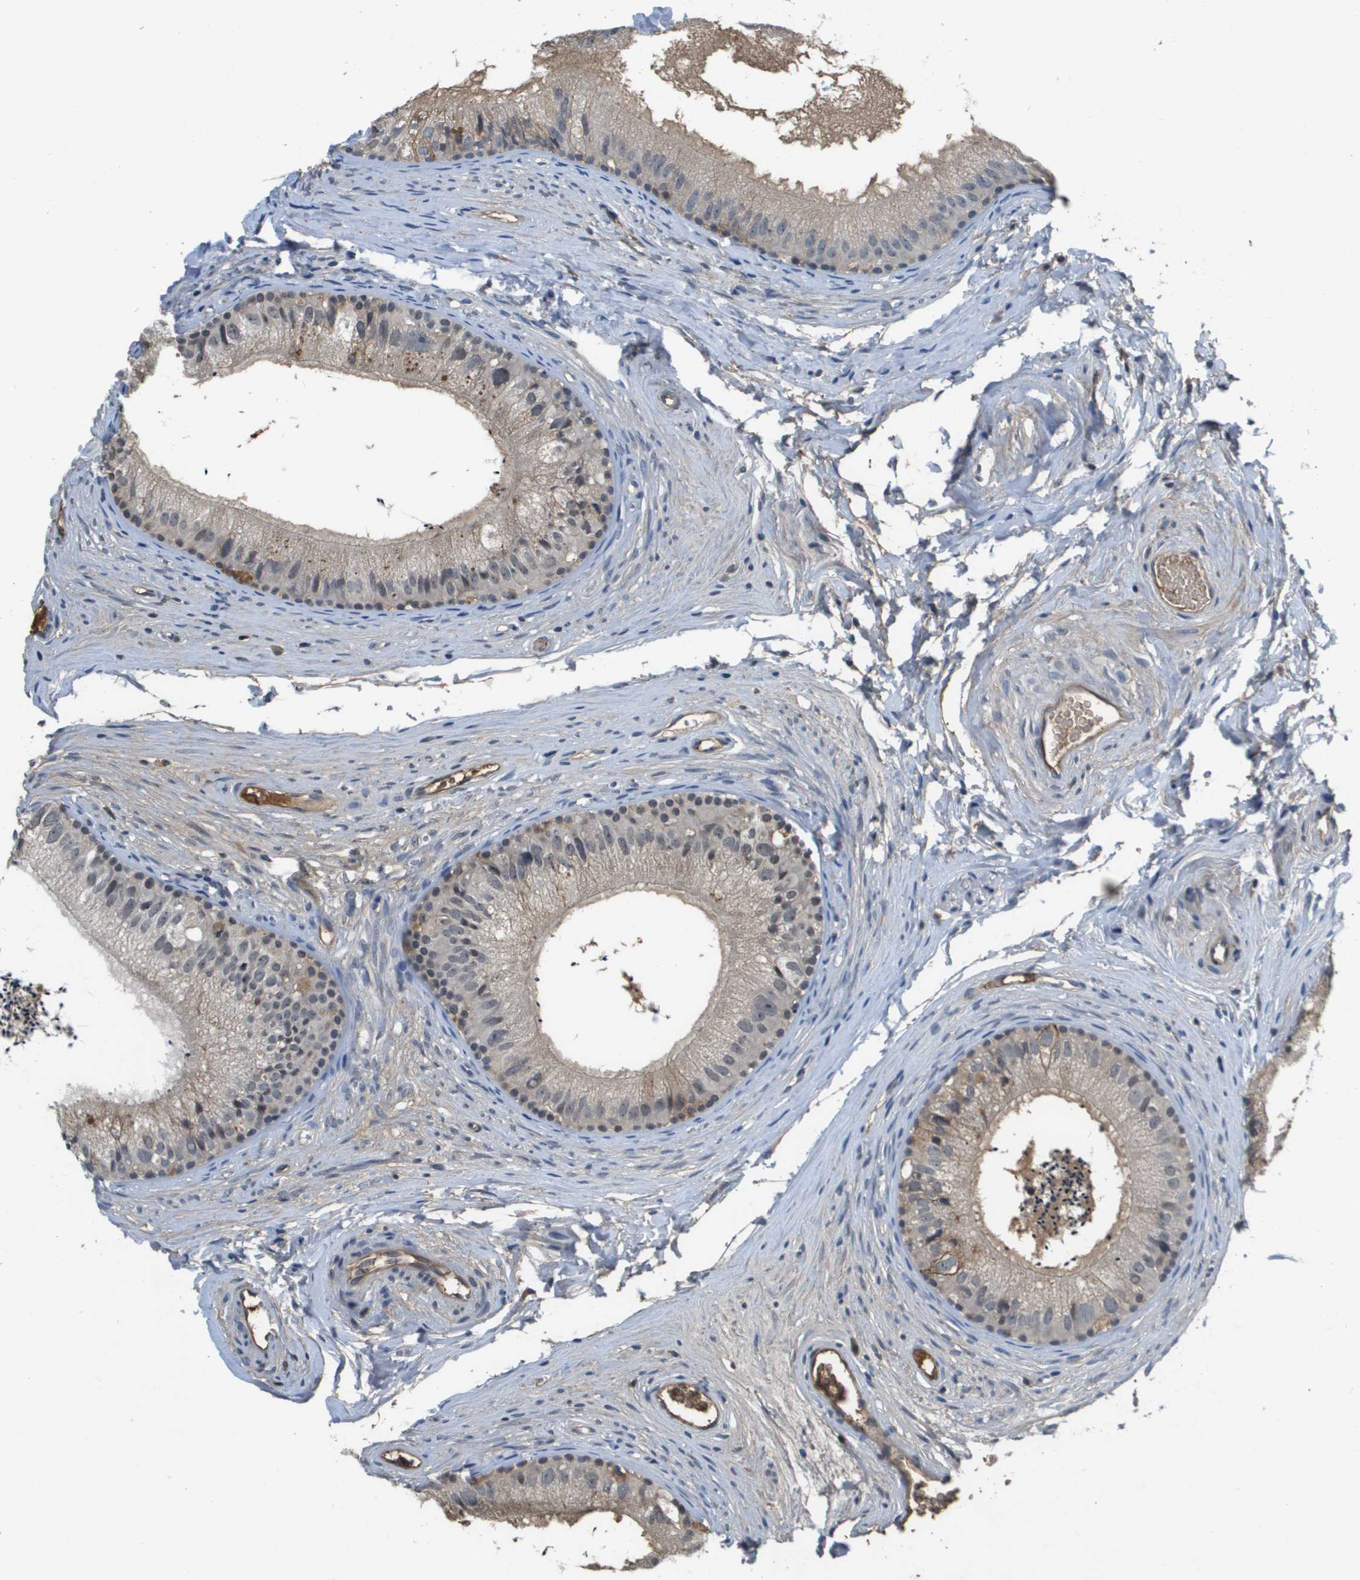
{"staining": {"intensity": "weak", "quantity": "25%-75%", "location": "cytoplasmic/membranous"}, "tissue": "epididymis", "cell_type": "Glandular cells", "image_type": "normal", "snomed": [{"axis": "morphology", "description": "Normal tissue, NOS"}, {"axis": "topography", "description": "Epididymis"}], "caption": "This histopathology image displays unremarkable epididymis stained with immunohistochemistry to label a protein in brown. The cytoplasmic/membranous of glandular cells show weak positivity for the protein. Nuclei are counter-stained blue.", "gene": "SLC16A3", "patient": {"sex": "male", "age": 56}}